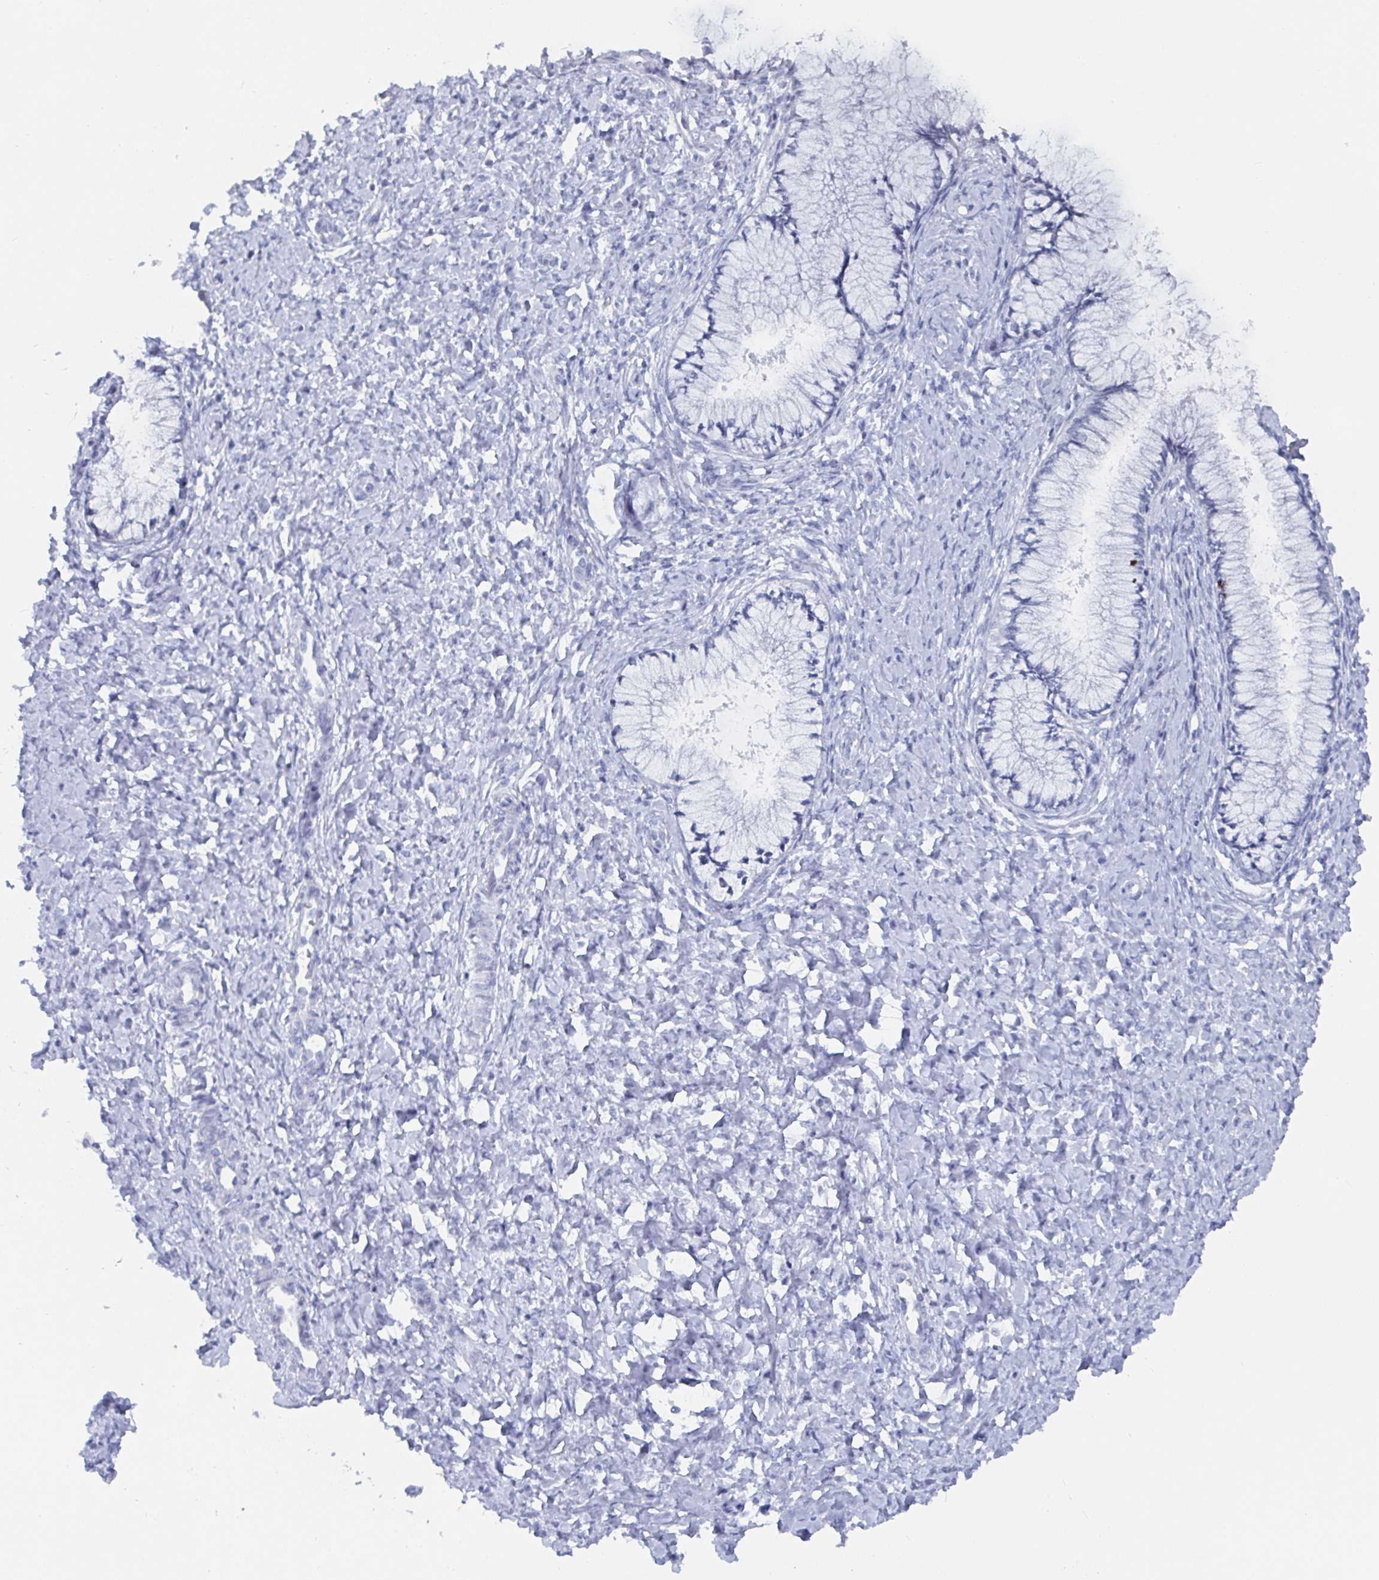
{"staining": {"intensity": "negative", "quantity": "none", "location": "none"}, "tissue": "cervix", "cell_type": "Glandular cells", "image_type": "normal", "snomed": [{"axis": "morphology", "description": "Normal tissue, NOS"}, {"axis": "topography", "description": "Cervix"}], "caption": "Immunohistochemistry (IHC) histopathology image of unremarkable cervix: cervix stained with DAB (3,3'-diaminobenzidine) displays no significant protein expression in glandular cells. (DAB (3,3'-diaminobenzidine) immunohistochemistry with hematoxylin counter stain).", "gene": "CAMKV", "patient": {"sex": "female", "age": 37}}